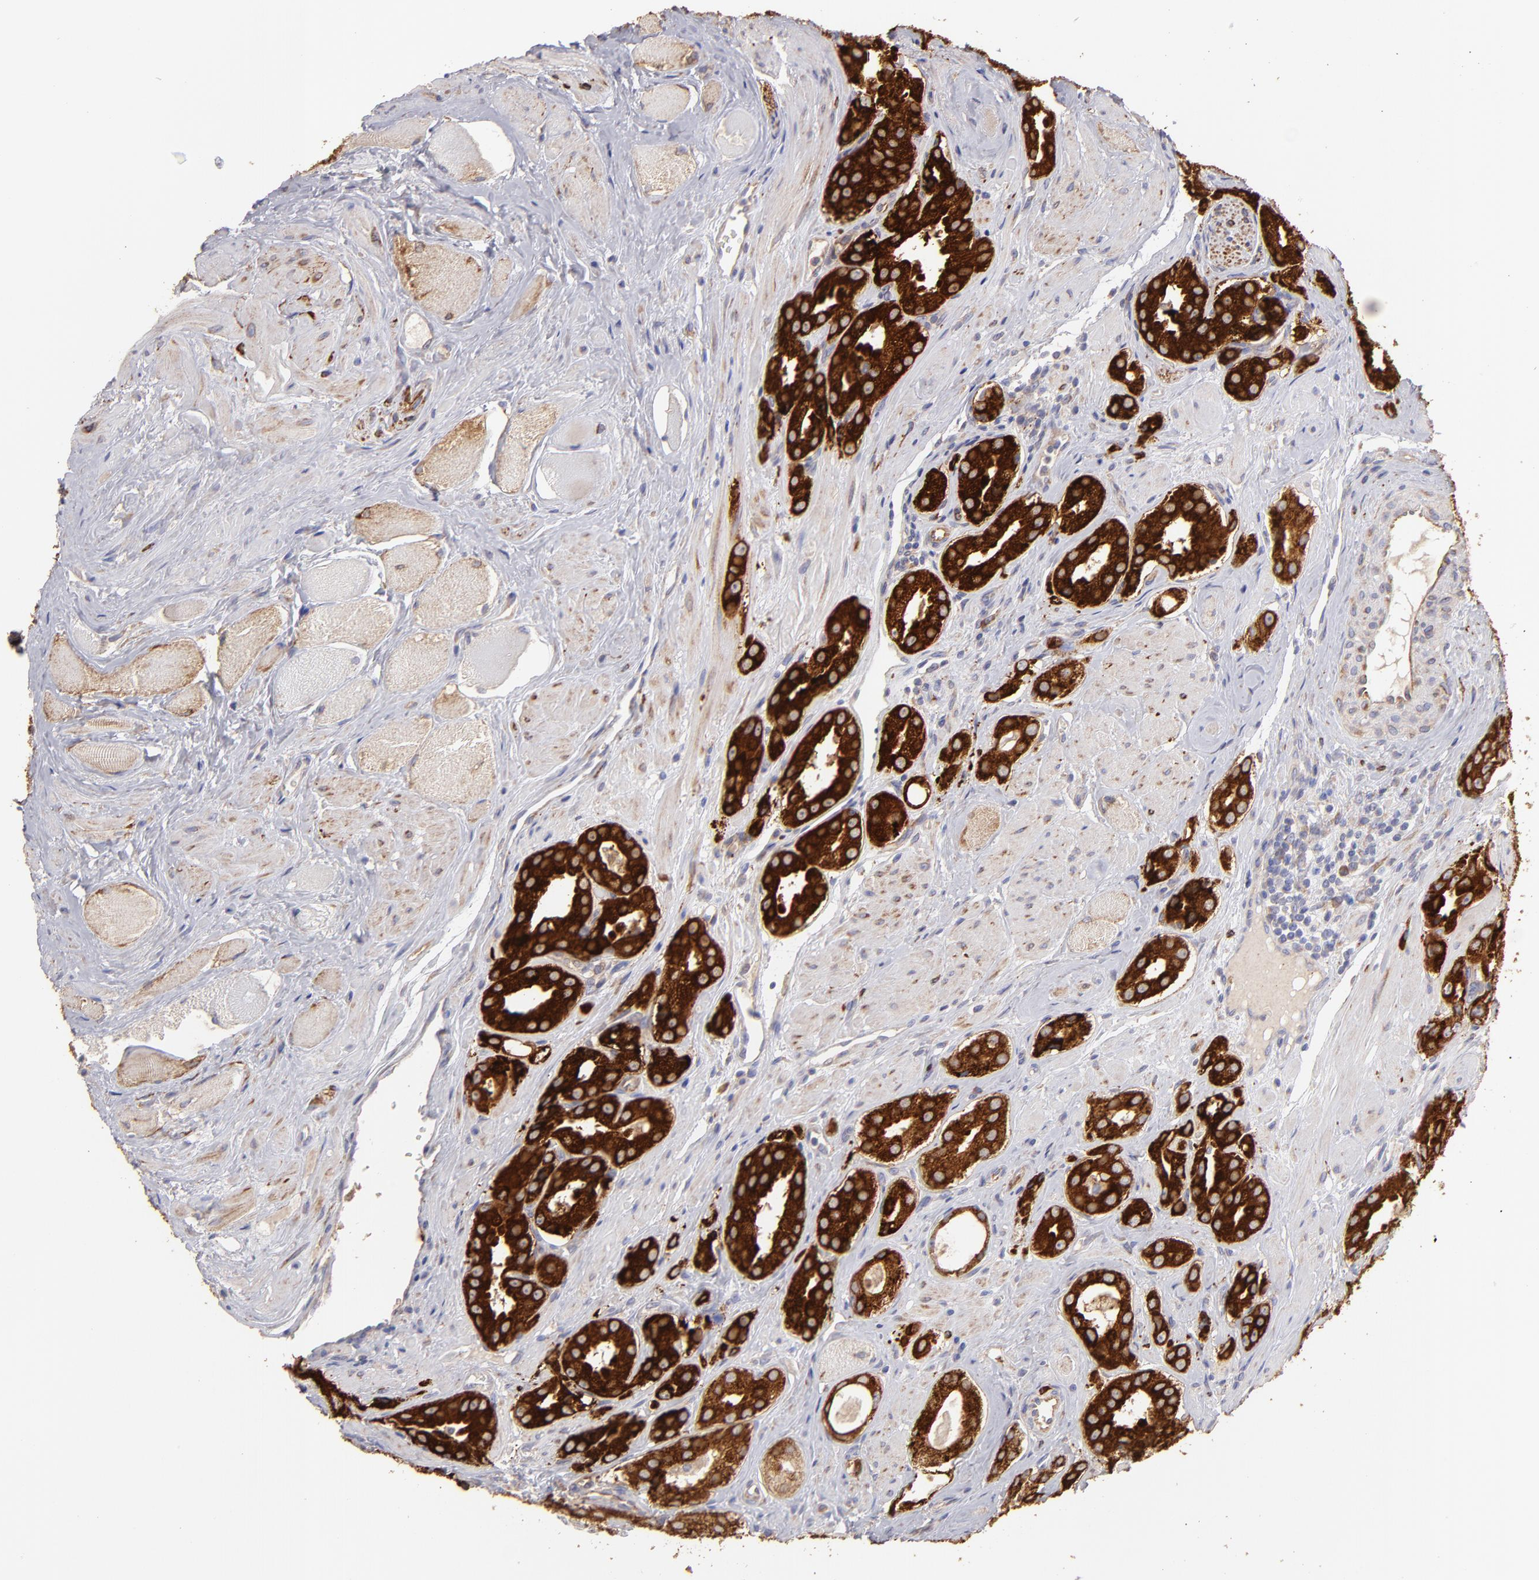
{"staining": {"intensity": "strong", "quantity": ">75%", "location": "cytoplasmic/membranous"}, "tissue": "prostate cancer", "cell_type": "Tumor cells", "image_type": "cancer", "snomed": [{"axis": "morphology", "description": "Adenocarcinoma, Medium grade"}, {"axis": "topography", "description": "Prostate"}], "caption": "Prostate adenocarcinoma (medium-grade) stained with a protein marker exhibits strong staining in tumor cells.", "gene": "ENTPD5", "patient": {"sex": "male", "age": 53}}